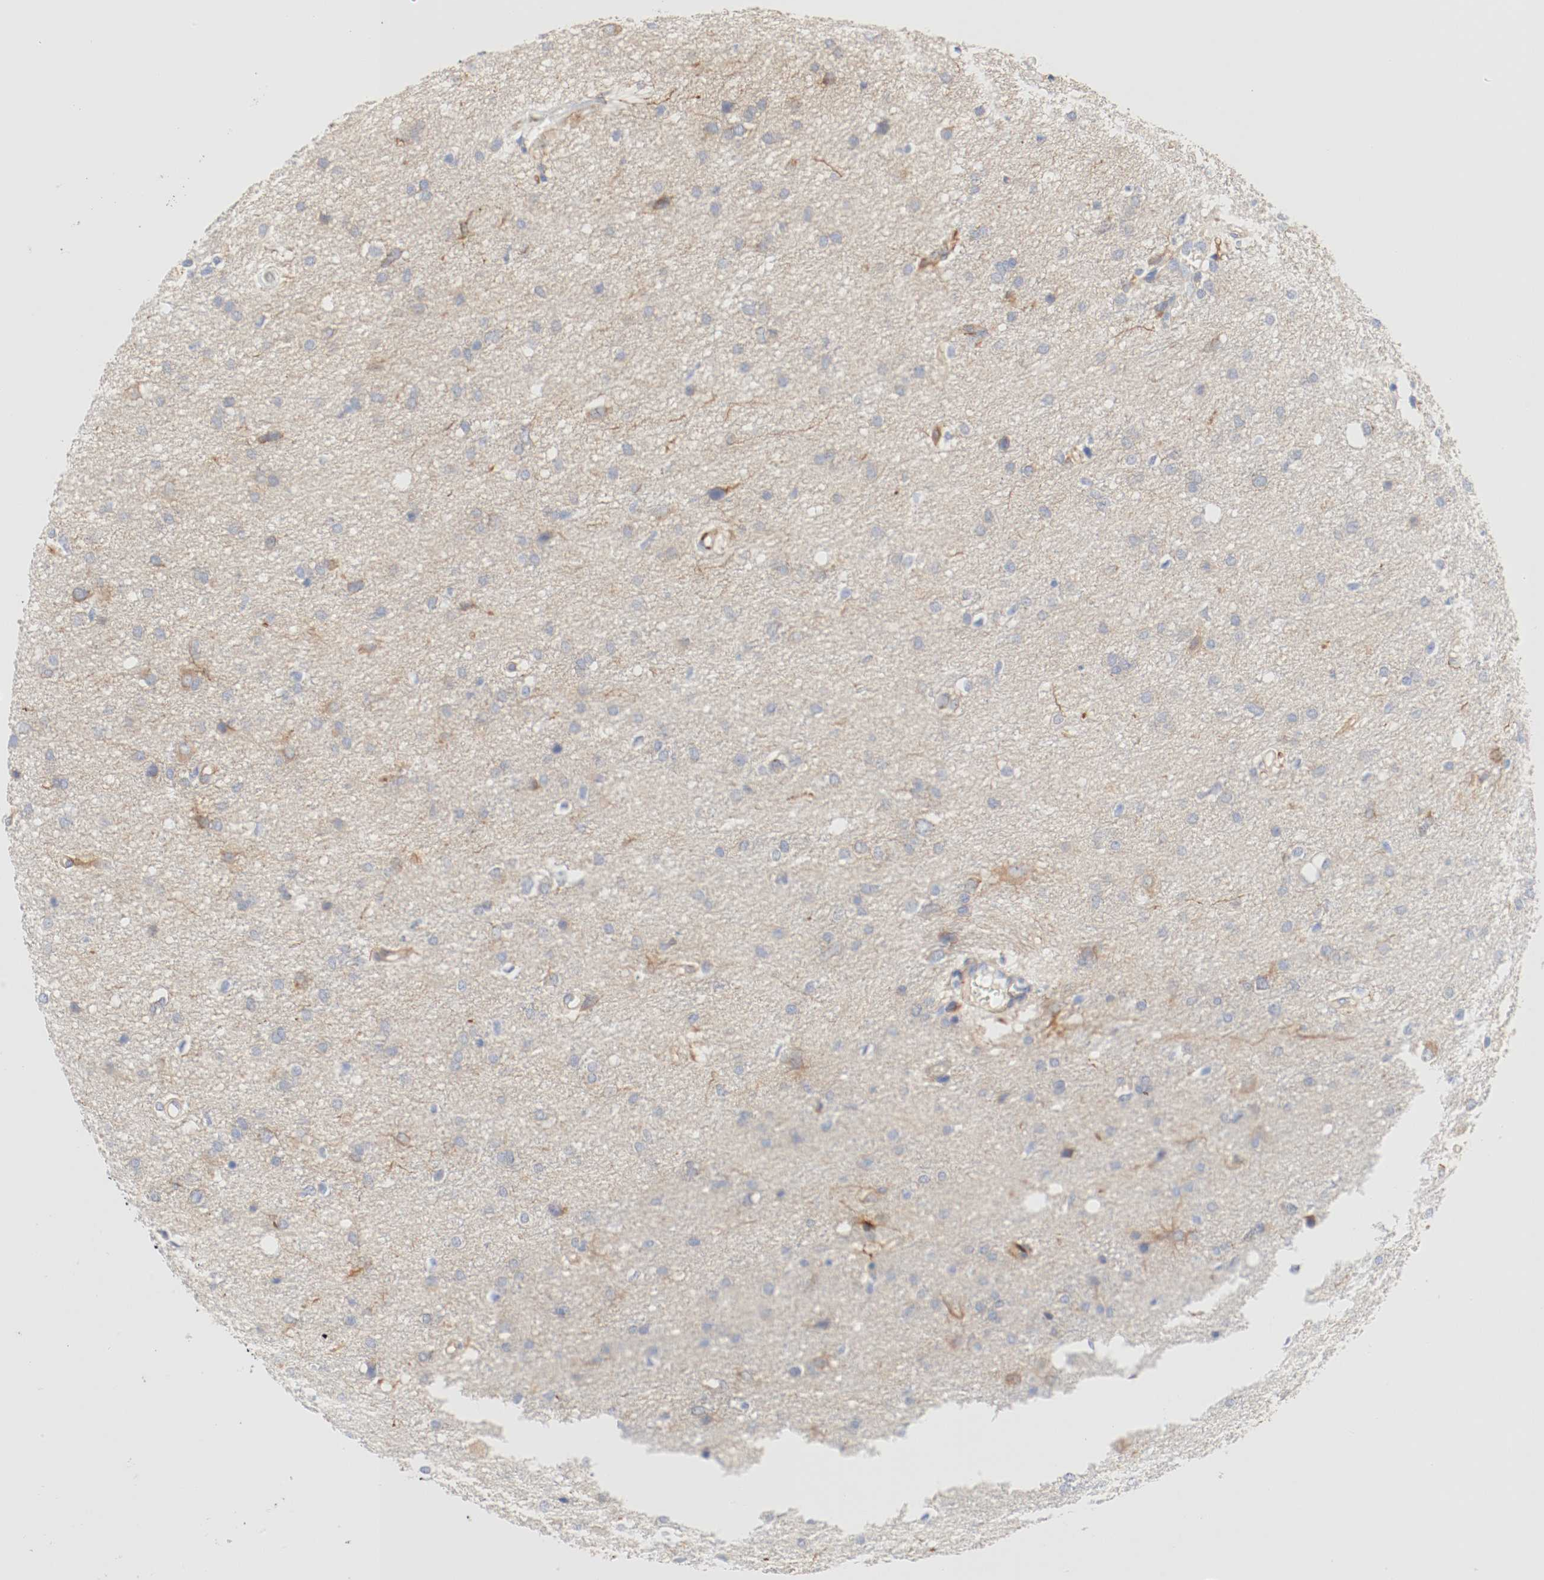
{"staining": {"intensity": "moderate", "quantity": "<25%", "location": "cytoplasmic/membranous"}, "tissue": "glioma", "cell_type": "Tumor cells", "image_type": "cancer", "snomed": [{"axis": "morphology", "description": "Glioma, malignant, High grade"}, {"axis": "topography", "description": "Brain"}], "caption": "A brown stain highlights moderate cytoplasmic/membranous staining of a protein in human malignant glioma (high-grade) tumor cells. (DAB IHC with brightfield microscopy, high magnification).", "gene": "GIT1", "patient": {"sex": "female", "age": 59}}